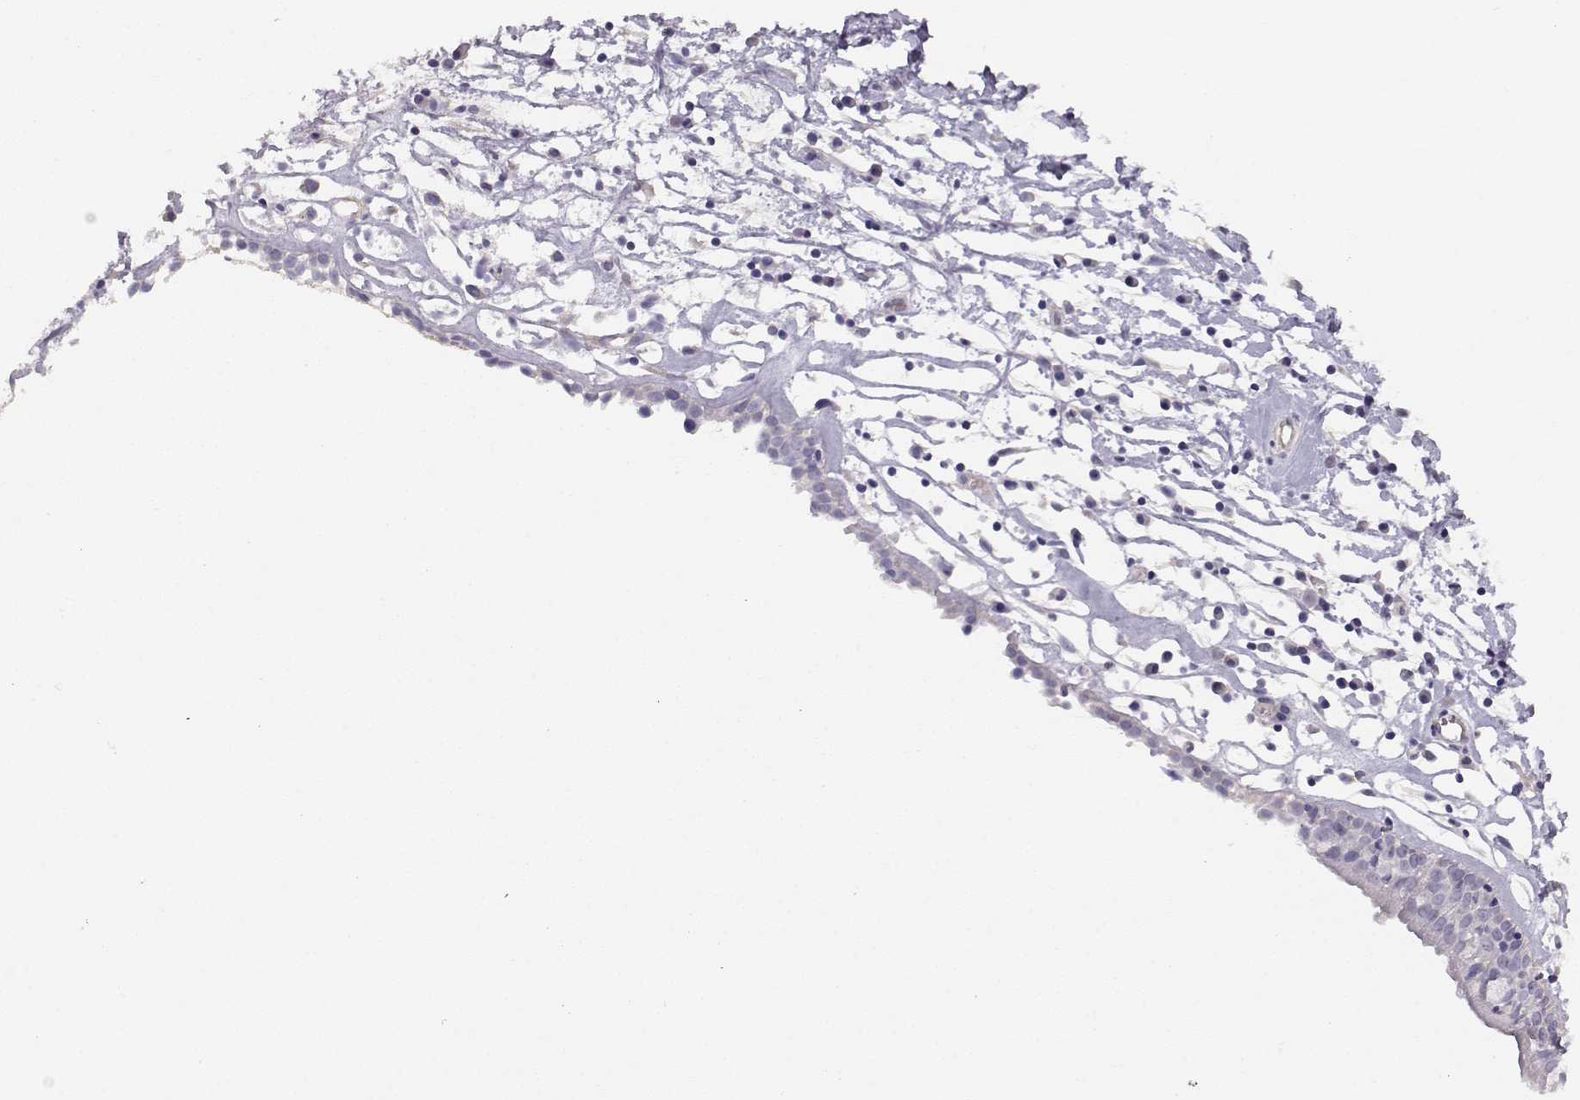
{"staining": {"intensity": "negative", "quantity": "none", "location": "none"}, "tissue": "nasopharynx", "cell_type": "Respiratory epithelial cells", "image_type": "normal", "snomed": [{"axis": "morphology", "description": "Normal tissue, NOS"}, {"axis": "topography", "description": "Nasopharynx"}], "caption": "Immunohistochemistry (IHC) of normal nasopharynx exhibits no positivity in respiratory epithelial cells.", "gene": "ENDOU", "patient": {"sex": "male", "age": 77}}